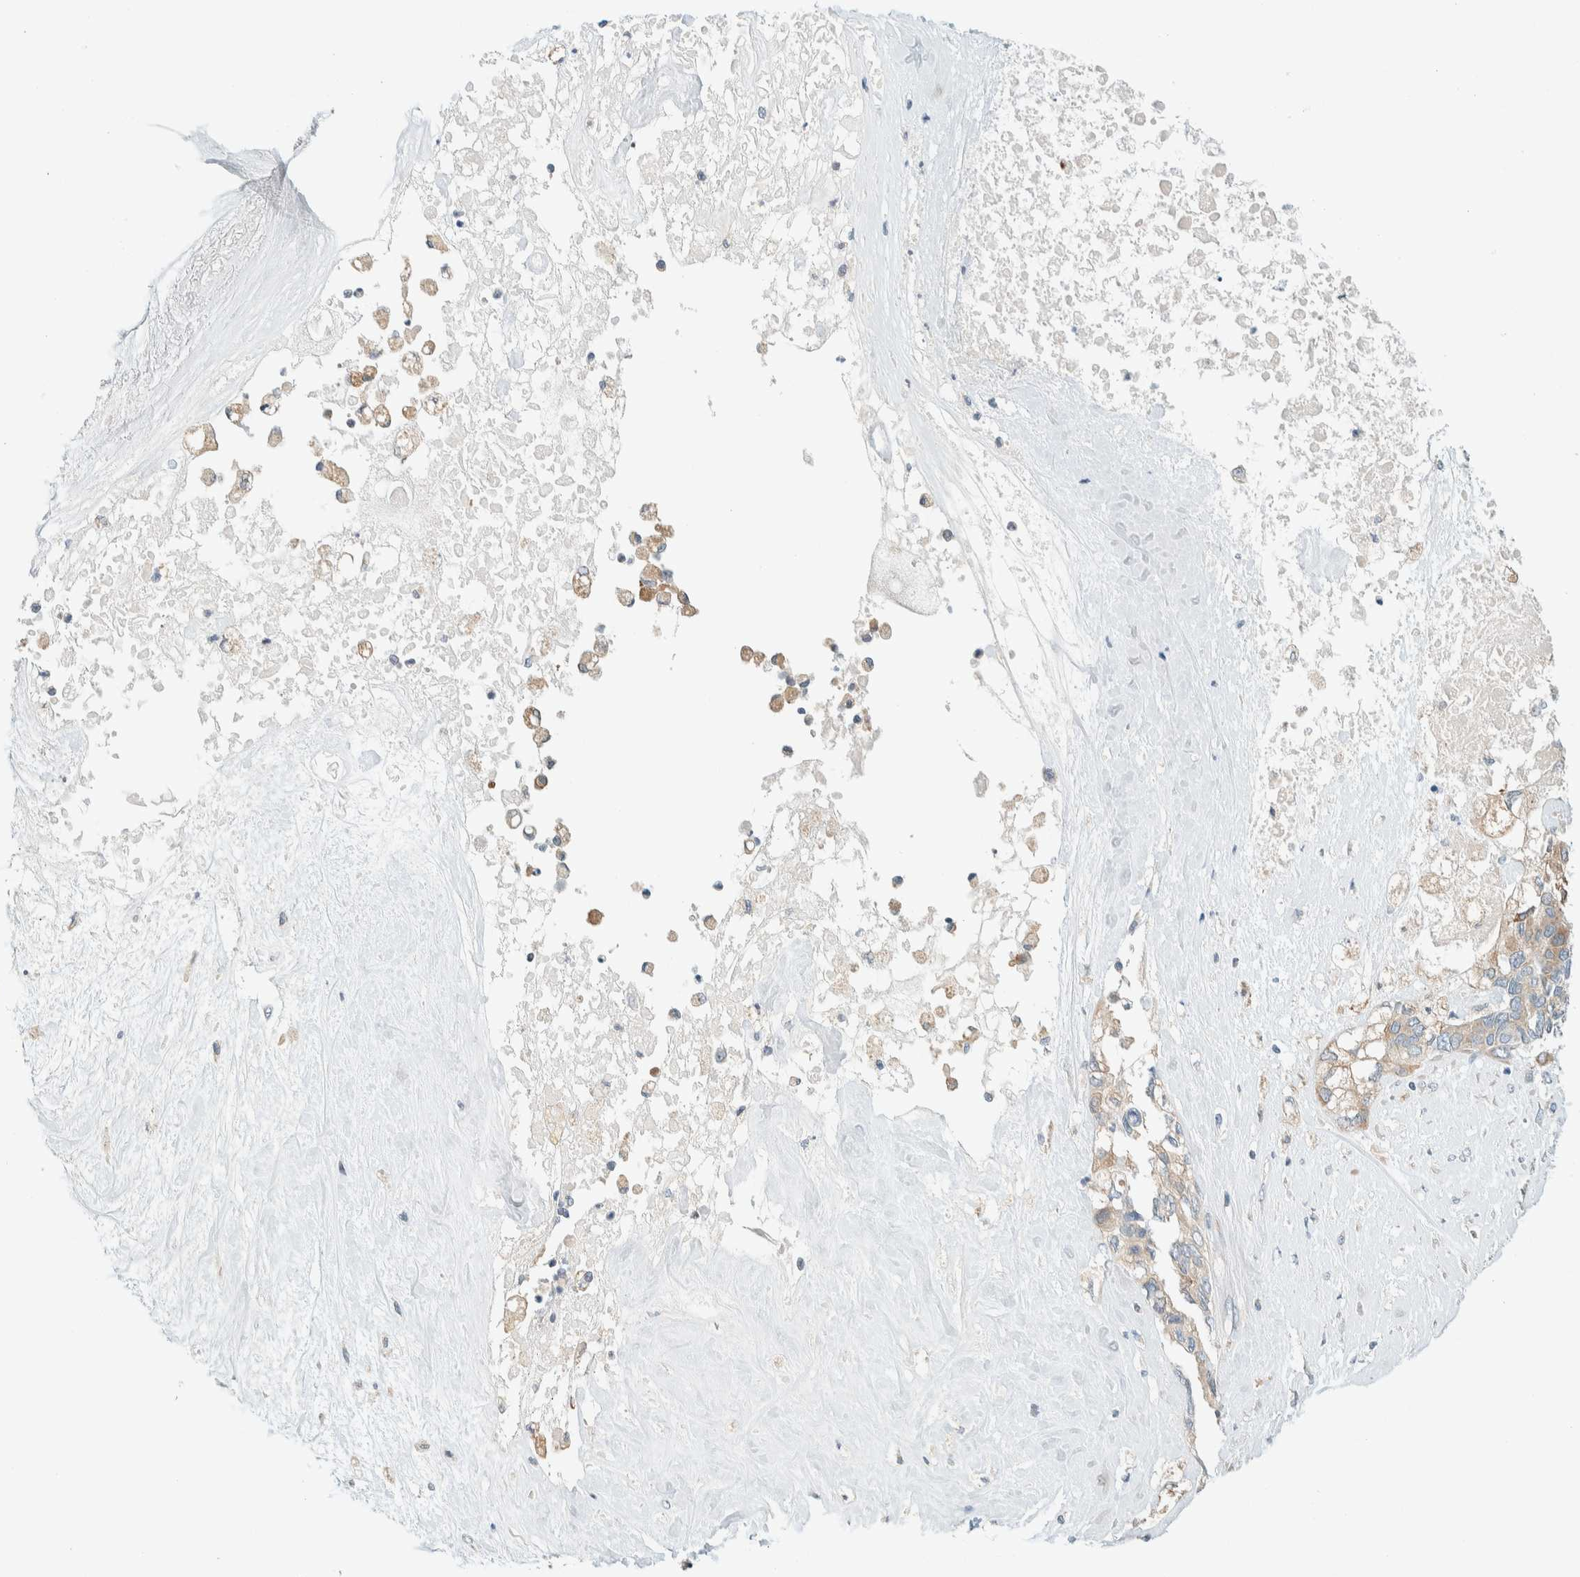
{"staining": {"intensity": "weak", "quantity": "<25%", "location": "cytoplasmic/membranous"}, "tissue": "pancreatic cancer", "cell_type": "Tumor cells", "image_type": "cancer", "snomed": [{"axis": "morphology", "description": "Adenocarcinoma, NOS"}, {"axis": "topography", "description": "Pancreas"}], "caption": "A high-resolution histopathology image shows IHC staining of adenocarcinoma (pancreatic), which exhibits no significant staining in tumor cells.", "gene": "SUMF2", "patient": {"sex": "female", "age": 56}}